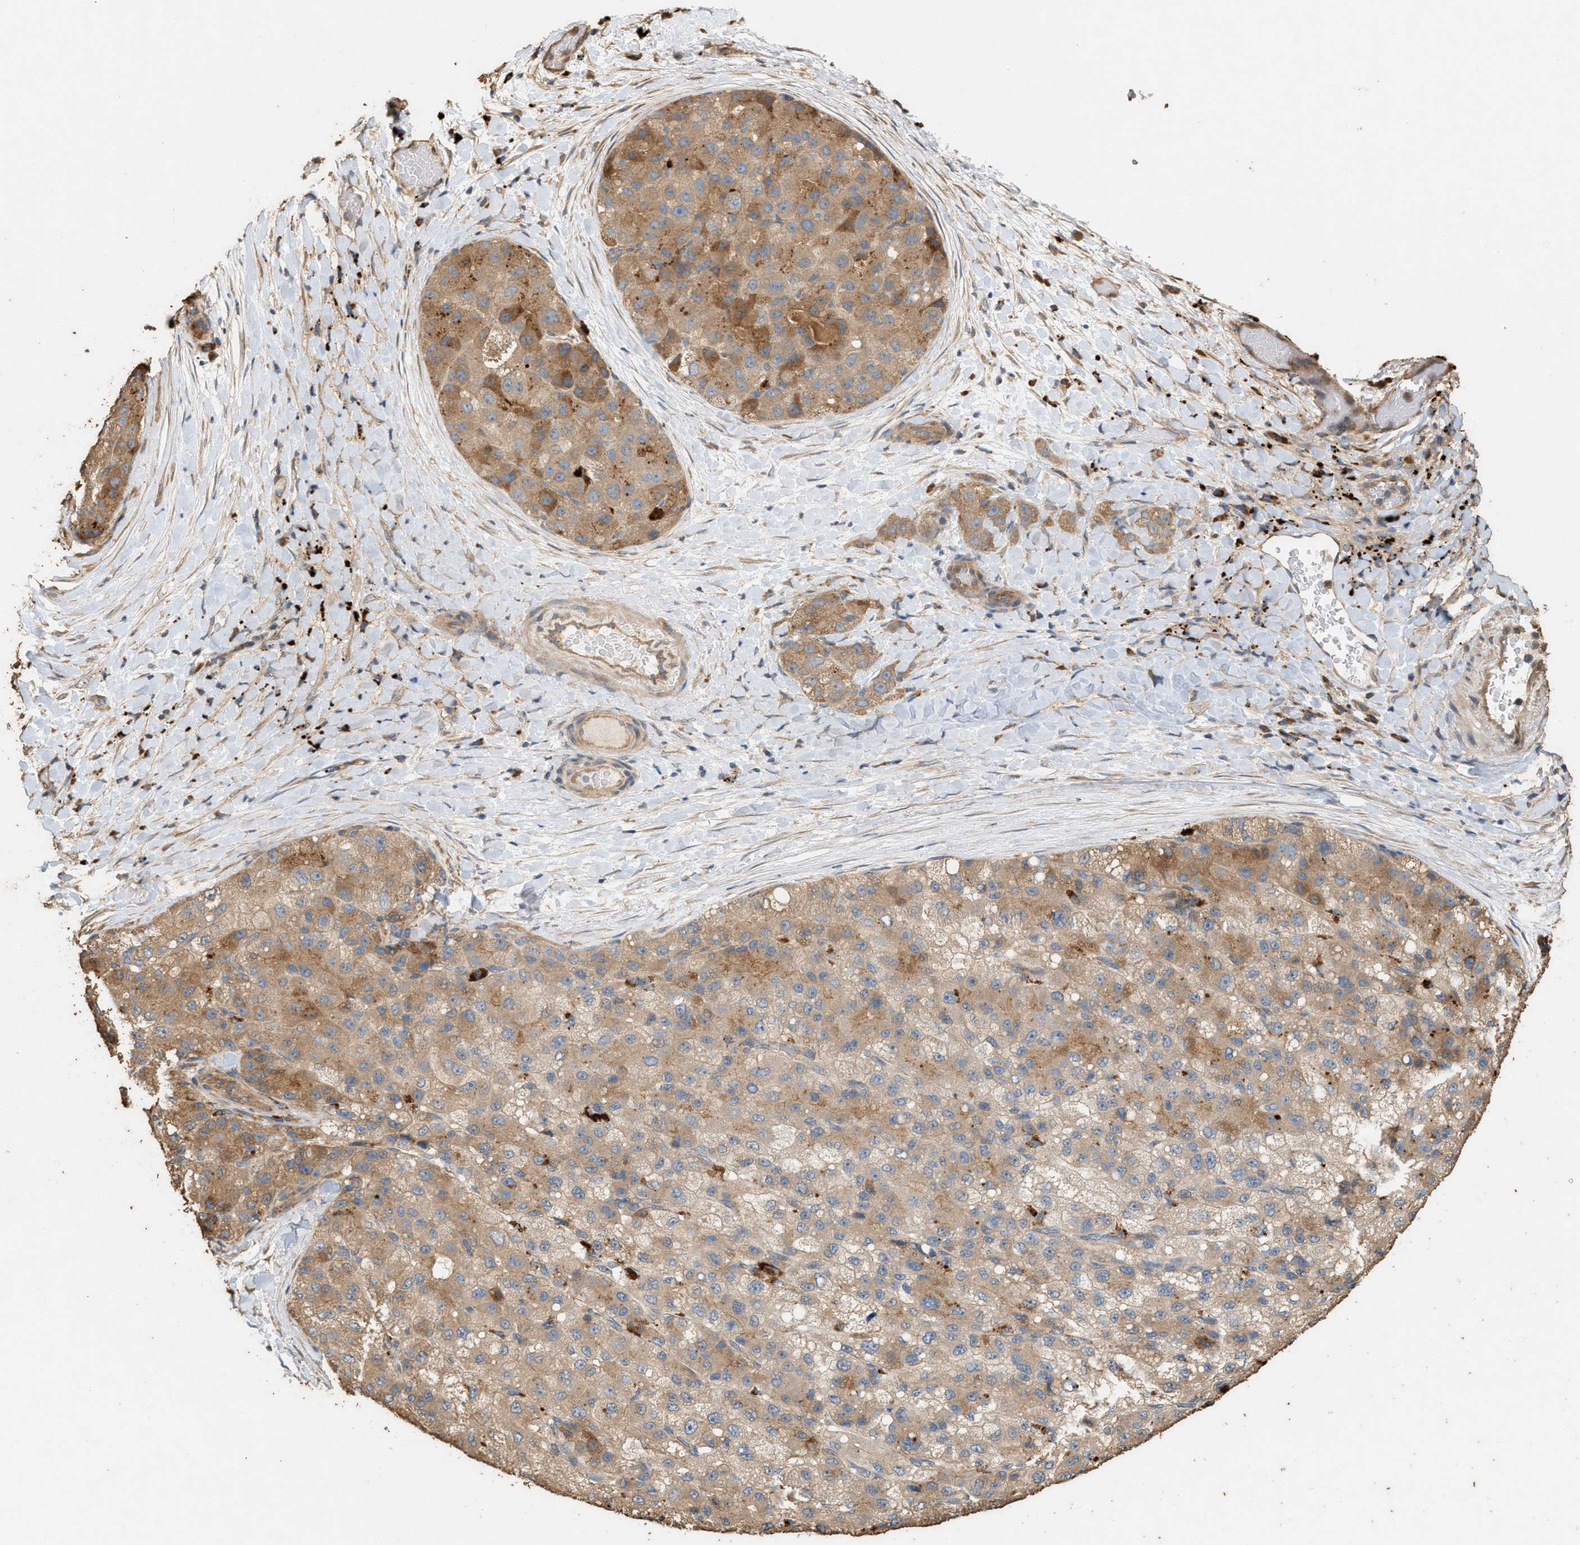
{"staining": {"intensity": "moderate", "quantity": ">75%", "location": "cytoplasmic/membranous"}, "tissue": "liver cancer", "cell_type": "Tumor cells", "image_type": "cancer", "snomed": [{"axis": "morphology", "description": "Carcinoma, Hepatocellular, NOS"}, {"axis": "topography", "description": "Liver"}], "caption": "Moderate cytoplasmic/membranous protein staining is present in about >75% of tumor cells in liver cancer (hepatocellular carcinoma). (DAB (3,3'-diaminobenzidine) IHC with brightfield microscopy, high magnification).", "gene": "DCAF7", "patient": {"sex": "male", "age": 80}}